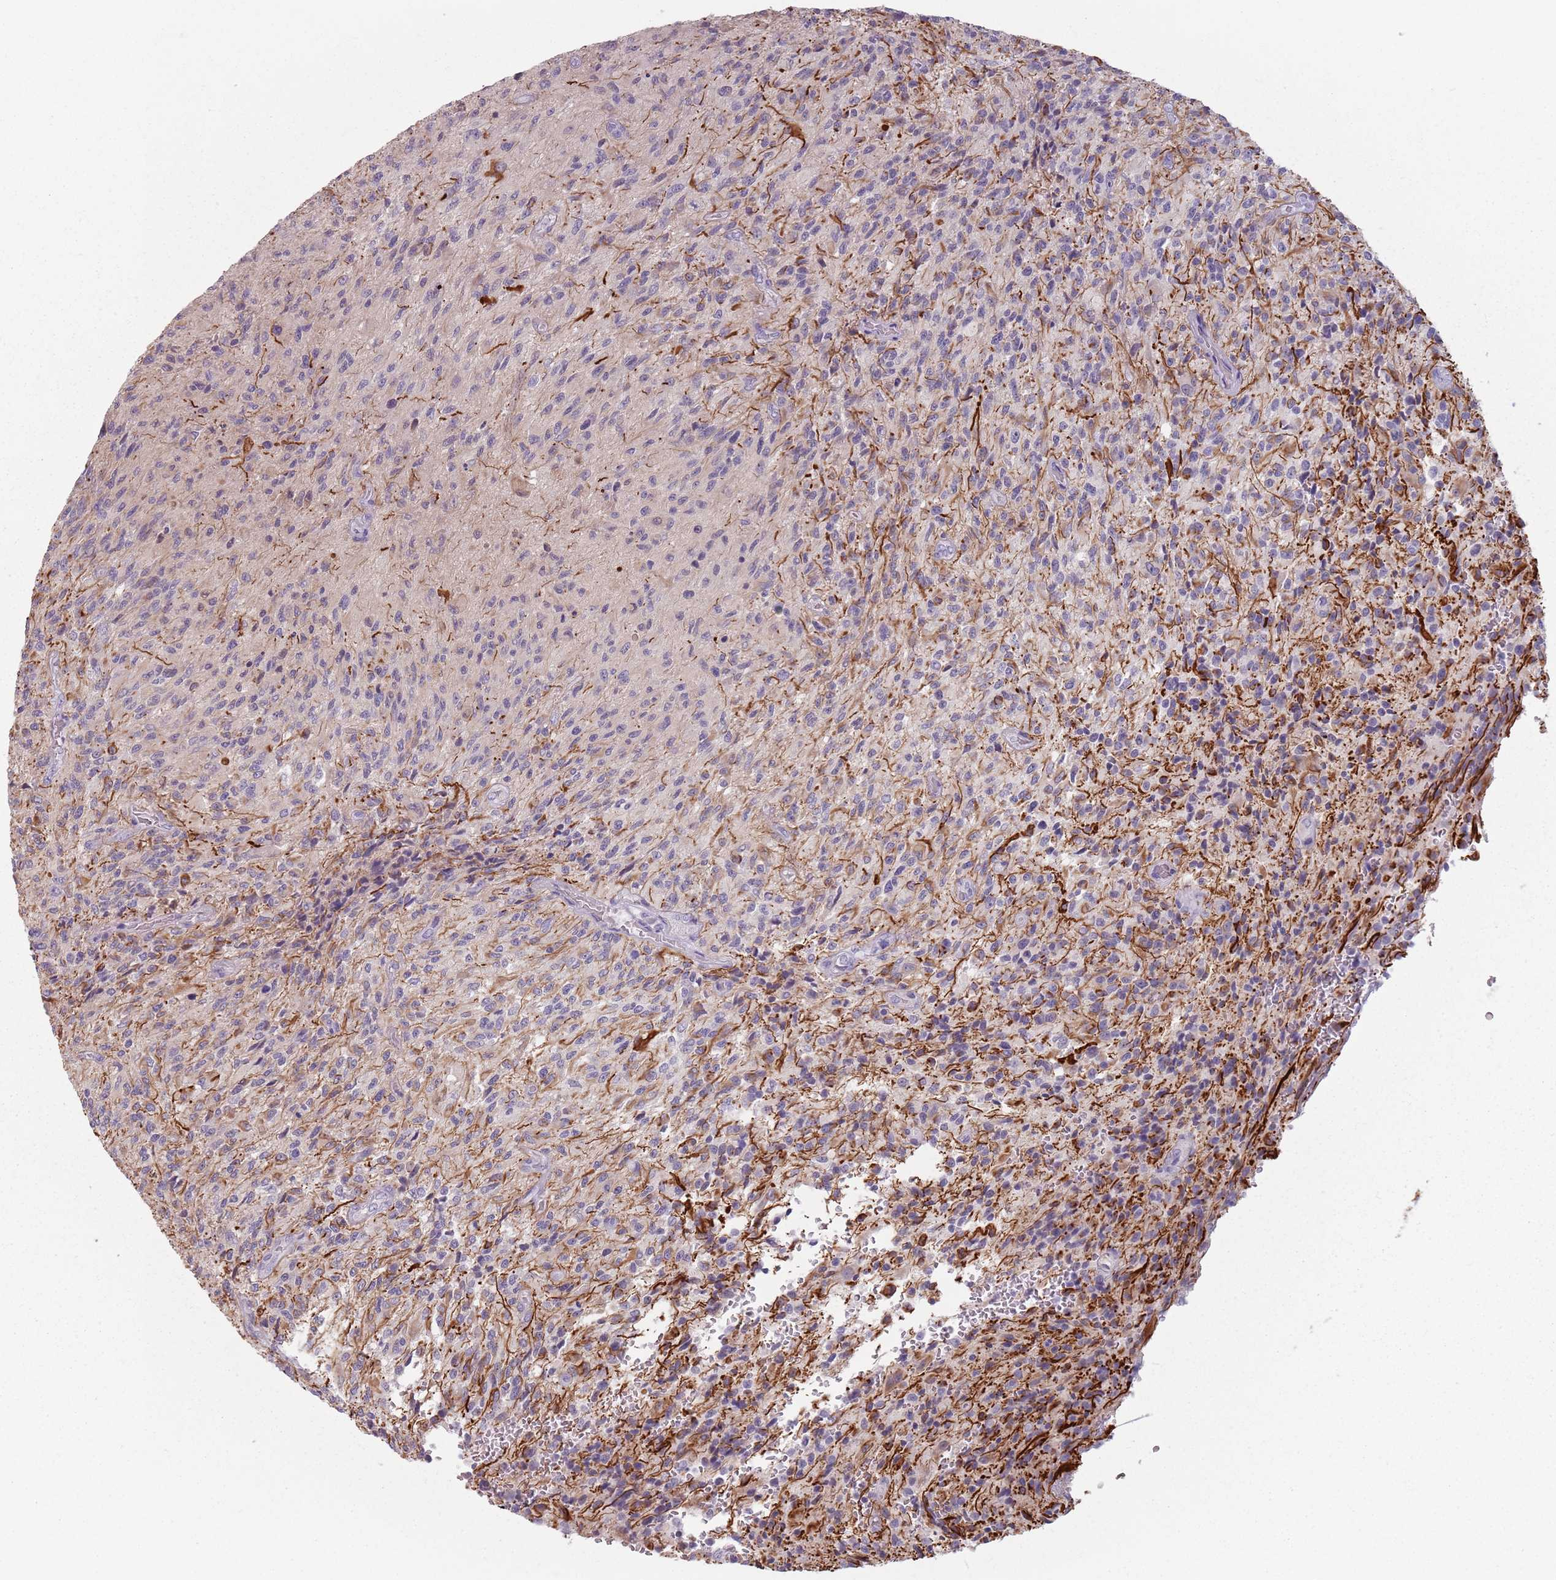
{"staining": {"intensity": "negative", "quantity": "none", "location": "none"}, "tissue": "glioma", "cell_type": "Tumor cells", "image_type": "cancer", "snomed": [{"axis": "morphology", "description": "Normal tissue, NOS"}, {"axis": "morphology", "description": "Glioma, malignant, High grade"}, {"axis": "topography", "description": "Cerebral cortex"}], "caption": "This image is of glioma stained with immunohistochemistry (IHC) to label a protein in brown with the nuclei are counter-stained blue. There is no staining in tumor cells.", "gene": "CEP19", "patient": {"sex": "male", "age": 56}}